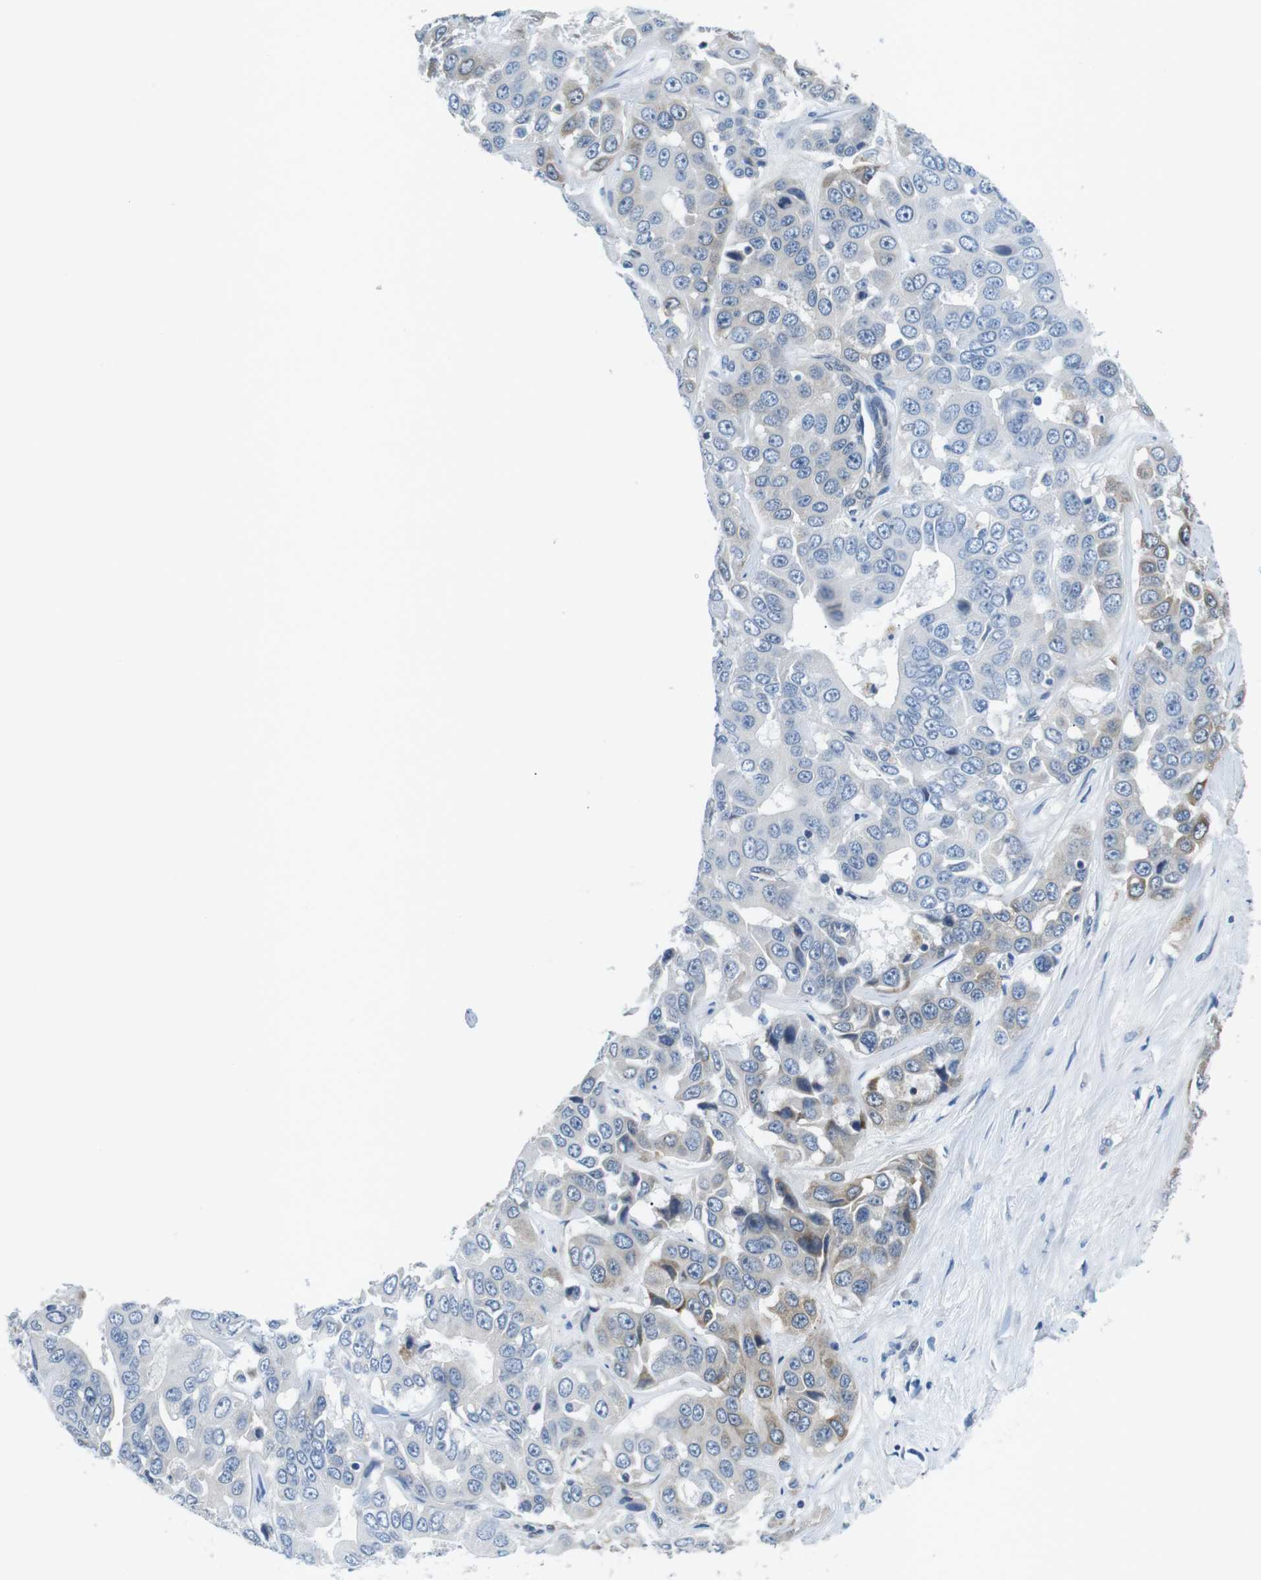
{"staining": {"intensity": "weak", "quantity": "<25%", "location": "cytoplasmic/membranous"}, "tissue": "liver cancer", "cell_type": "Tumor cells", "image_type": "cancer", "snomed": [{"axis": "morphology", "description": "Cholangiocarcinoma"}, {"axis": "topography", "description": "Liver"}], "caption": "Immunohistochemistry of liver cholangiocarcinoma reveals no staining in tumor cells.", "gene": "PHLDA1", "patient": {"sex": "female", "age": 52}}